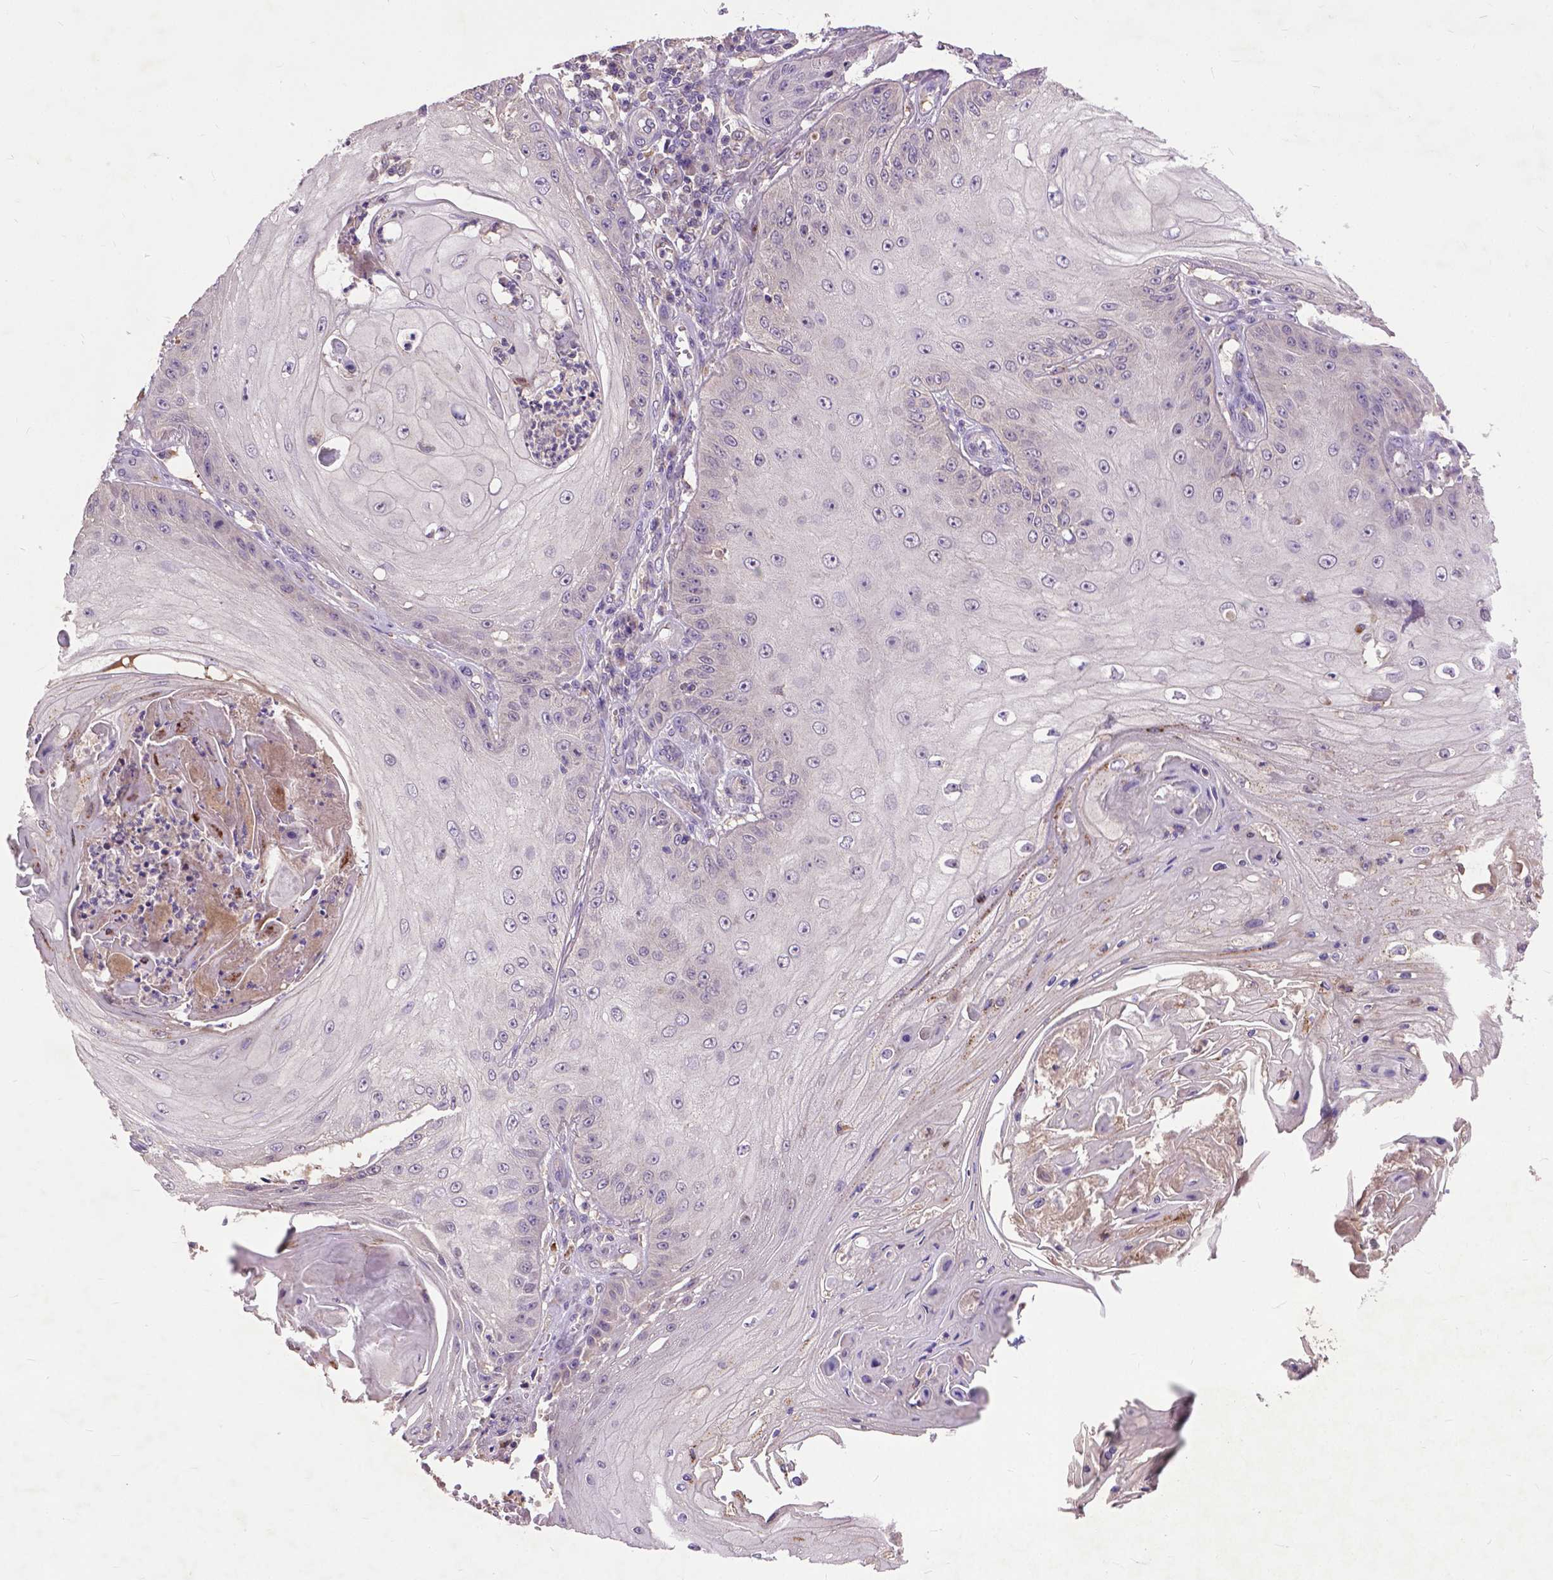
{"staining": {"intensity": "negative", "quantity": "none", "location": "none"}, "tissue": "skin cancer", "cell_type": "Tumor cells", "image_type": "cancer", "snomed": [{"axis": "morphology", "description": "Squamous cell carcinoma, NOS"}, {"axis": "topography", "description": "Skin"}], "caption": "Immunohistochemistry of skin cancer exhibits no positivity in tumor cells.", "gene": "ZNF337", "patient": {"sex": "male", "age": 70}}